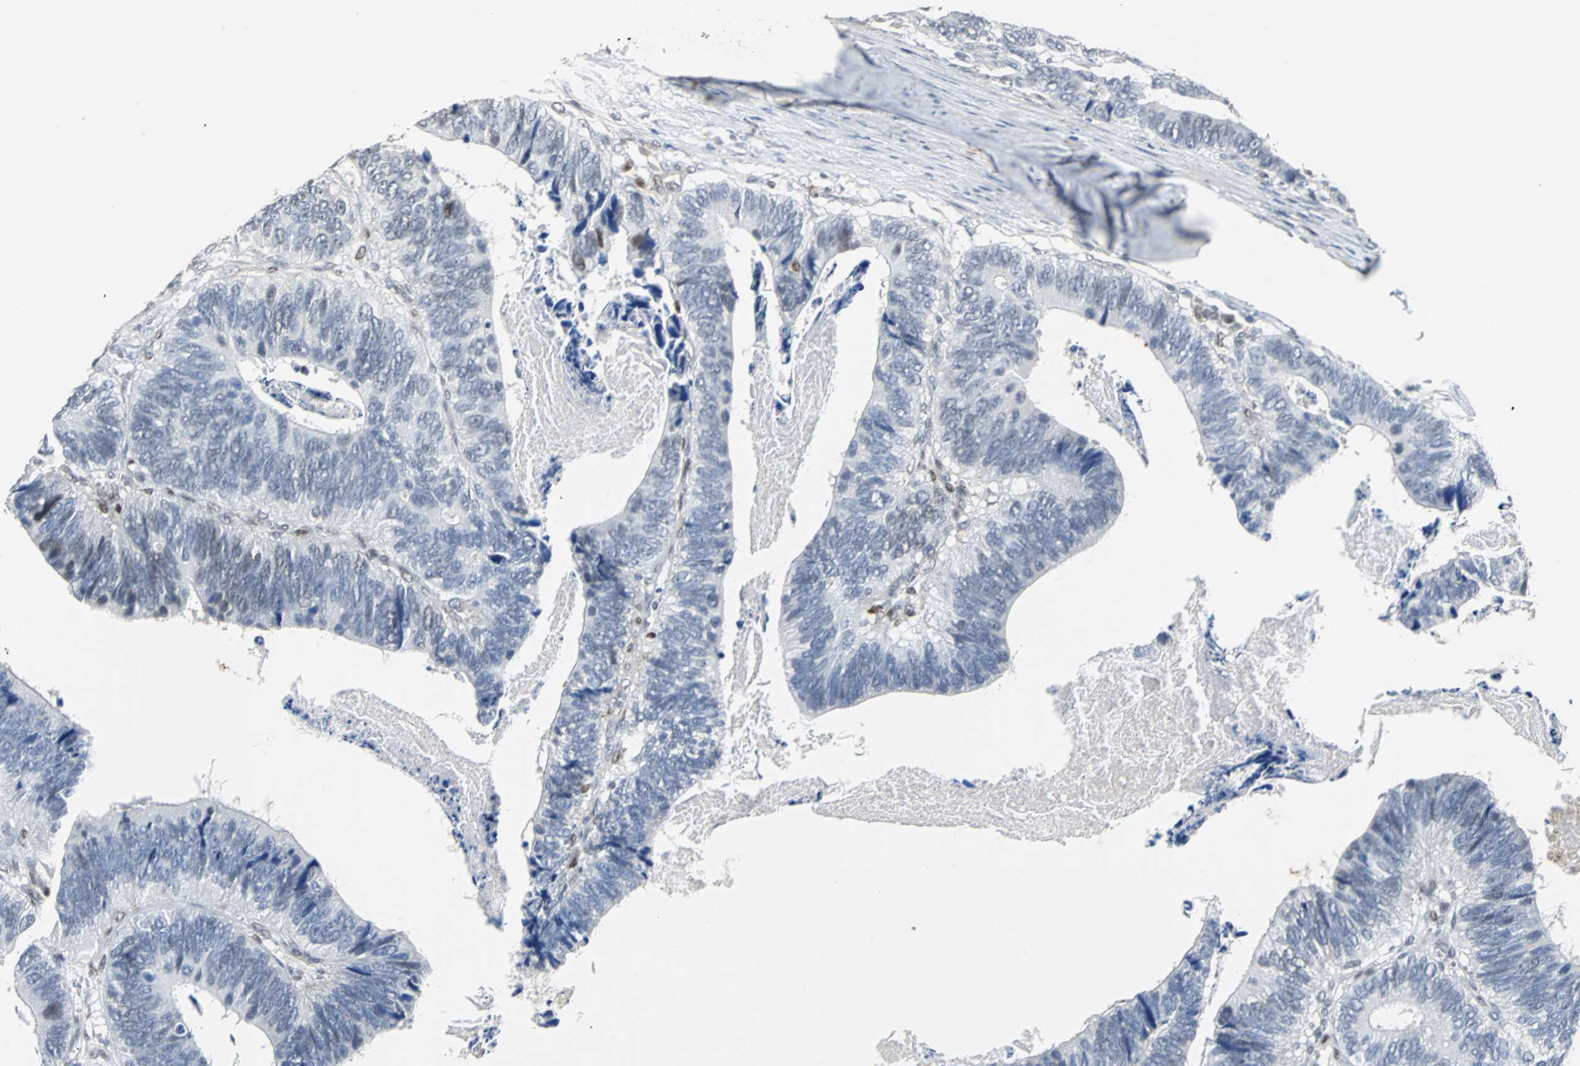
{"staining": {"intensity": "negative", "quantity": "none", "location": "none"}, "tissue": "colorectal cancer", "cell_type": "Tumor cells", "image_type": "cancer", "snomed": [{"axis": "morphology", "description": "Adenocarcinoma, NOS"}, {"axis": "topography", "description": "Colon"}], "caption": "The histopathology image exhibits no staining of tumor cells in colorectal adenocarcinoma. (Stains: DAB (3,3'-diaminobenzidine) IHC with hematoxylin counter stain, Microscopy: brightfield microscopy at high magnification).", "gene": "HLX", "patient": {"sex": "male", "age": 72}}